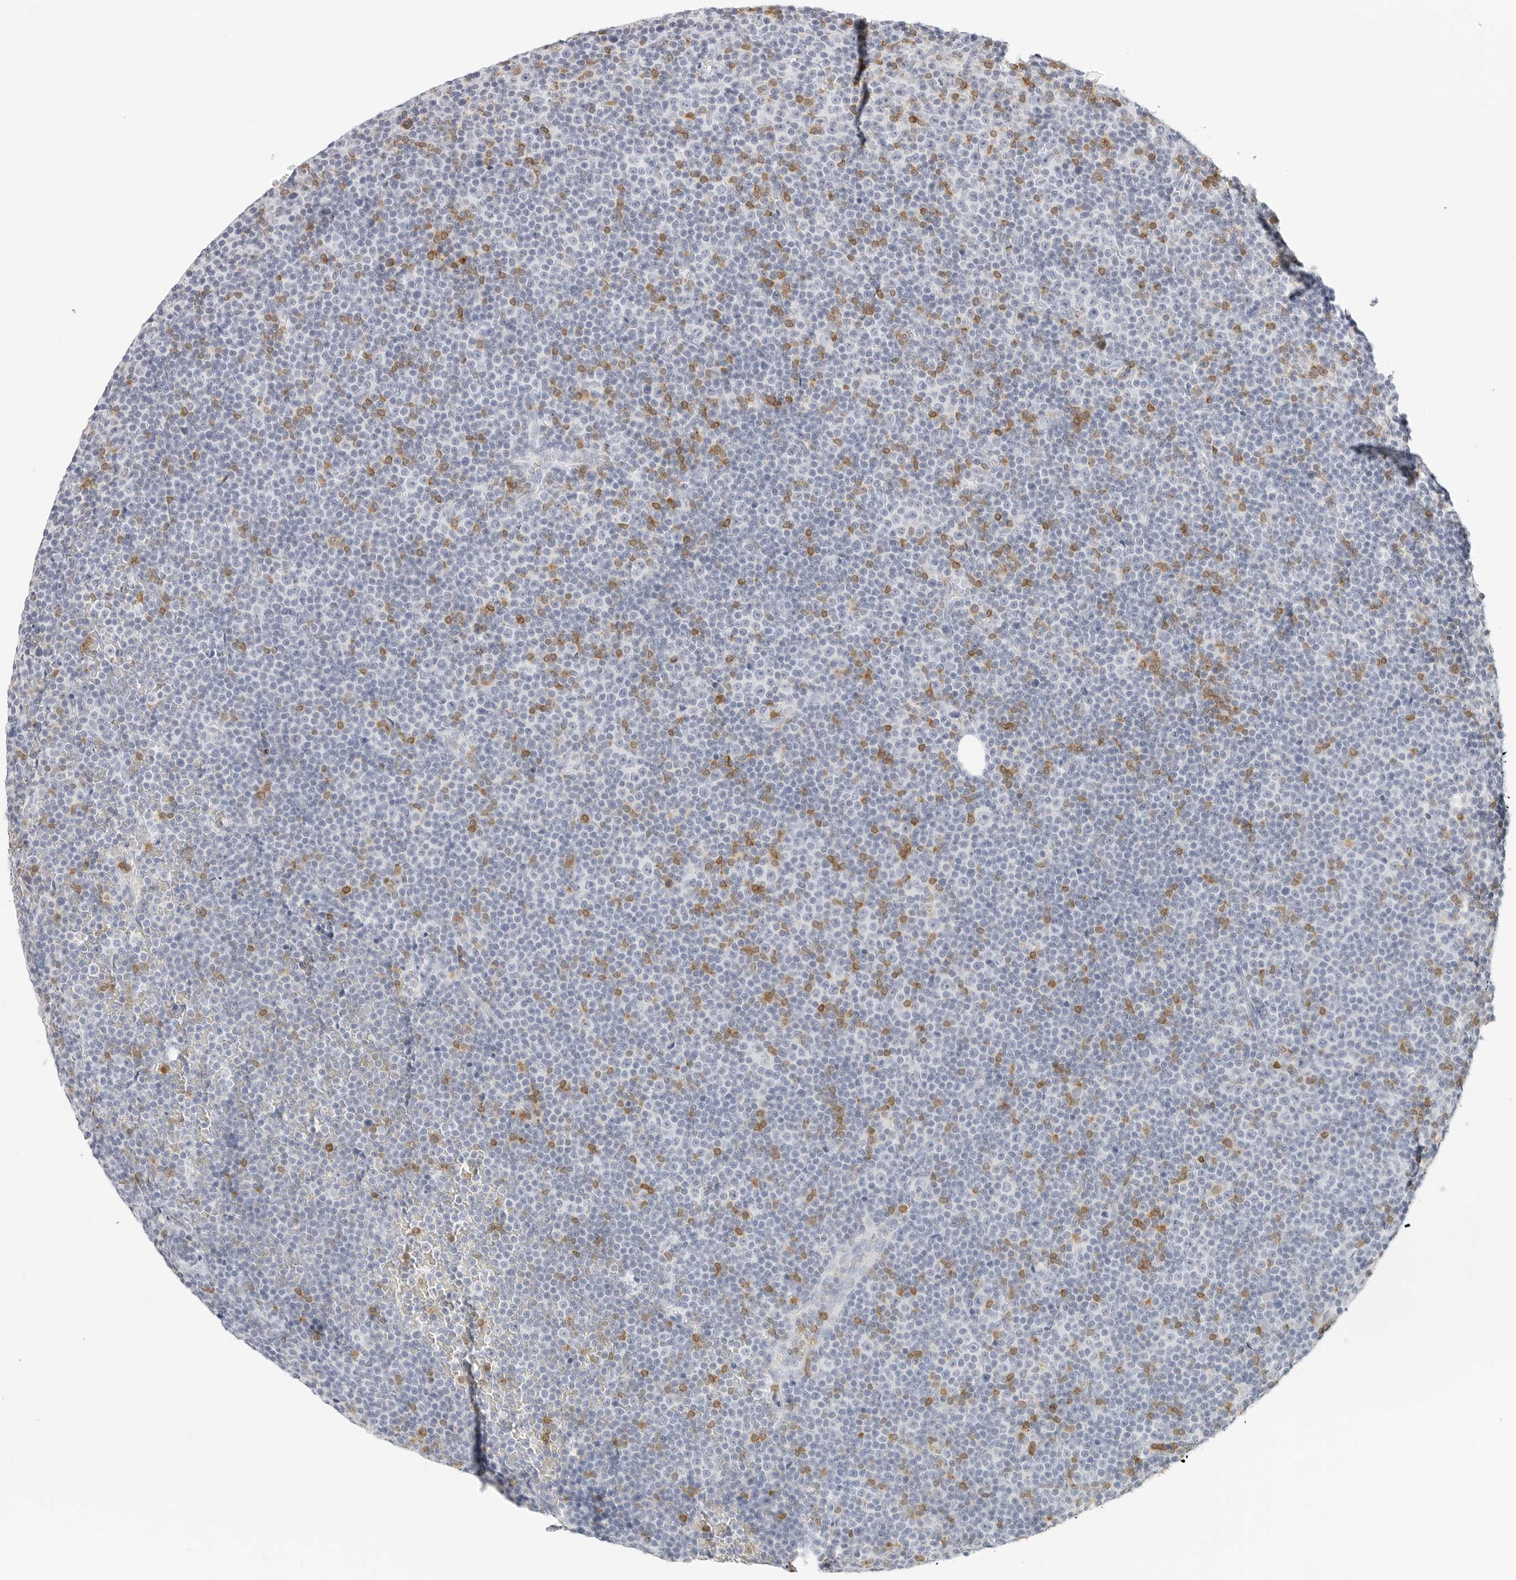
{"staining": {"intensity": "negative", "quantity": "none", "location": "none"}, "tissue": "lymphoma", "cell_type": "Tumor cells", "image_type": "cancer", "snomed": [{"axis": "morphology", "description": "Malignant lymphoma, non-Hodgkin's type, Low grade"}, {"axis": "topography", "description": "Lymph node"}], "caption": "The micrograph demonstrates no staining of tumor cells in low-grade malignant lymphoma, non-Hodgkin's type.", "gene": "SLC9A3R1", "patient": {"sex": "female", "age": 67}}